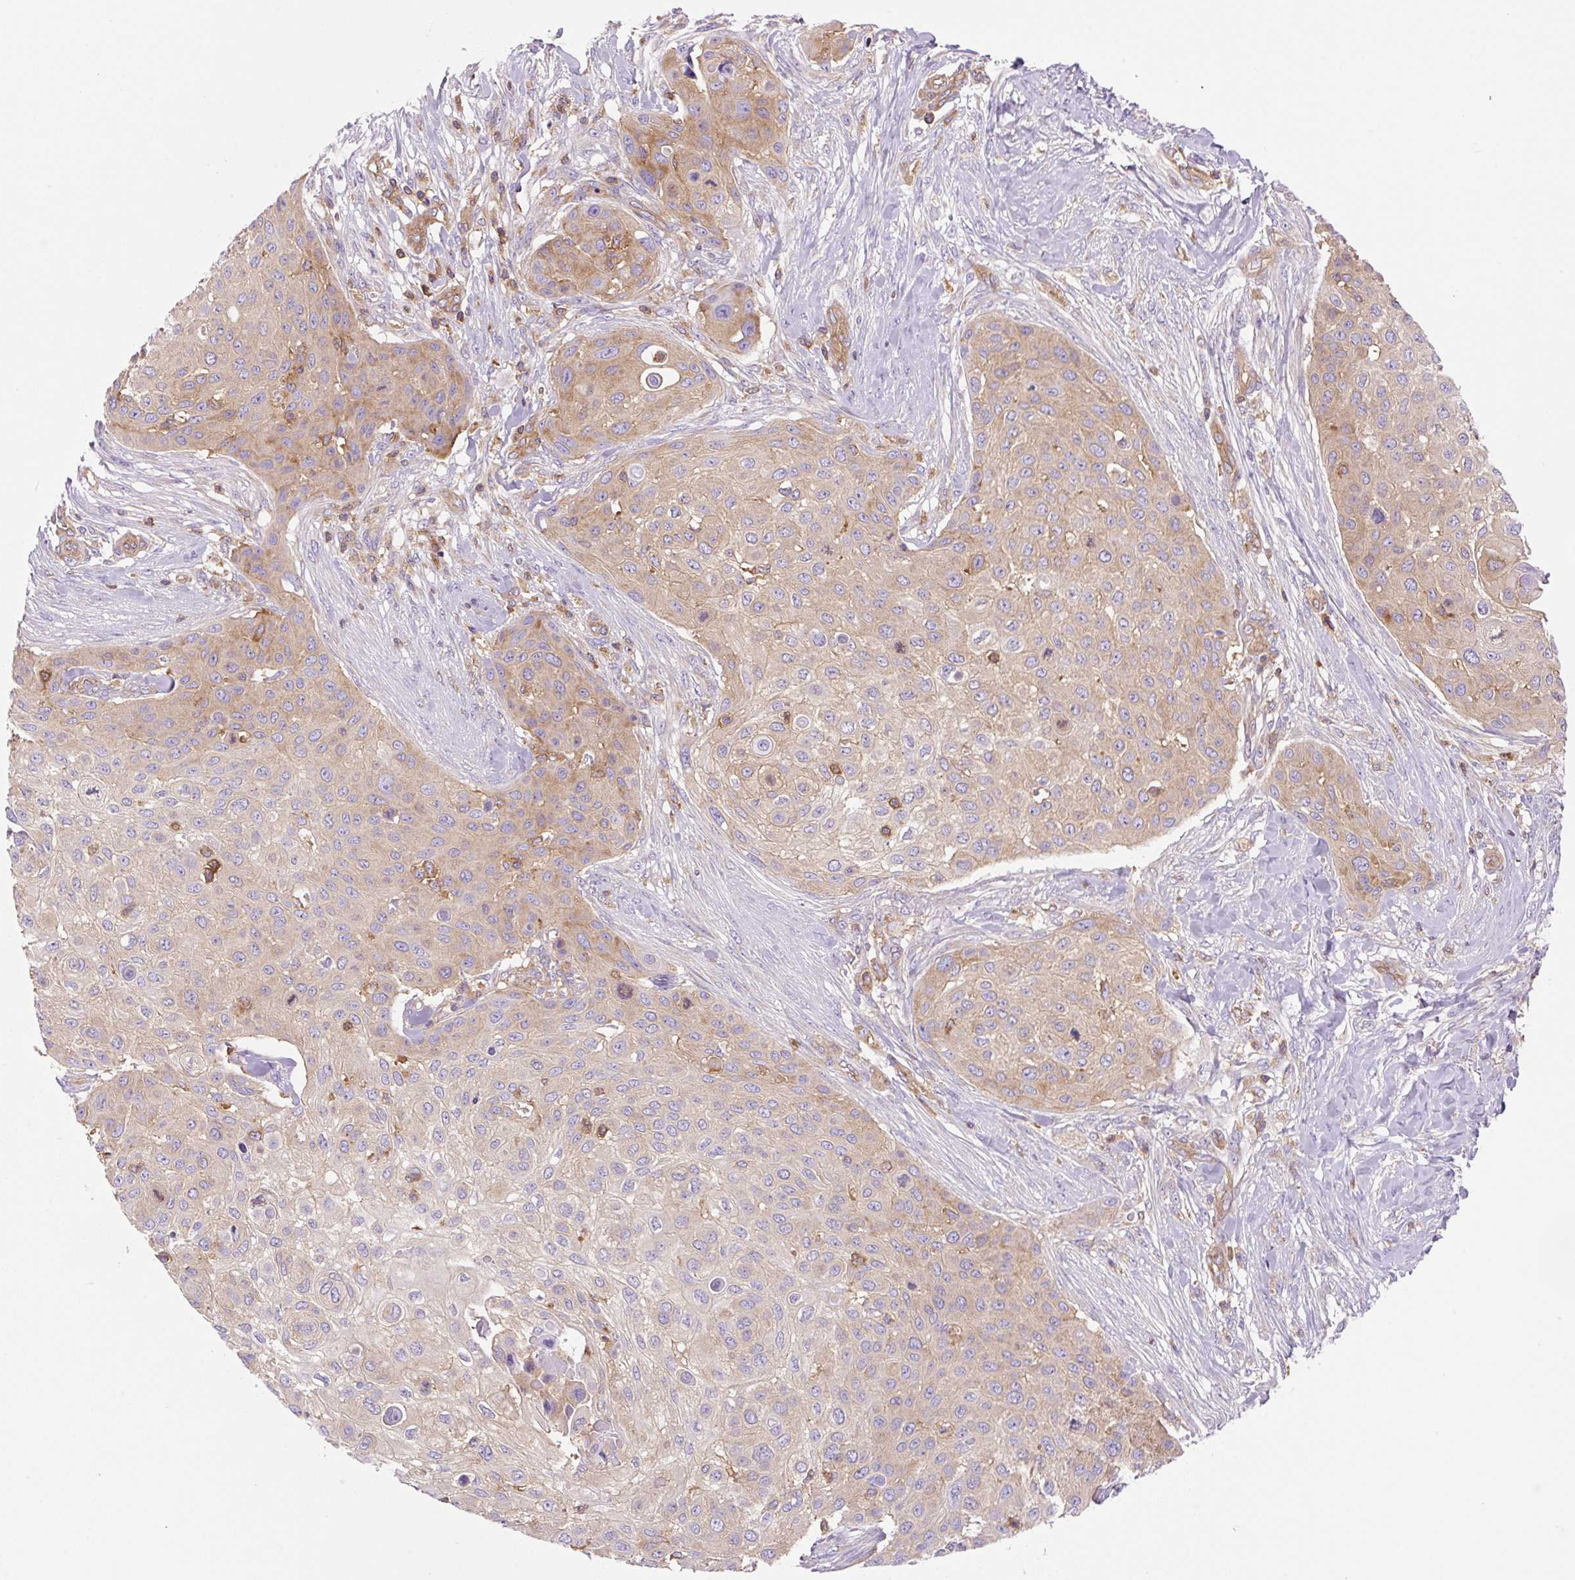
{"staining": {"intensity": "moderate", "quantity": "25%-75%", "location": "cytoplasmic/membranous"}, "tissue": "skin cancer", "cell_type": "Tumor cells", "image_type": "cancer", "snomed": [{"axis": "morphology", "description": "Squamous cell carcinoma, NOS"}, {"axis": "topography", "description": "Skin"}], "caption": "Immunohistochemistry of human skin cancer shows medium levels of moderate cytoplasmic/membranous staining in about 25%-75% of tumor cells.", "gene": "DNM2", "patient": {"sex": "female", "age": 87}}